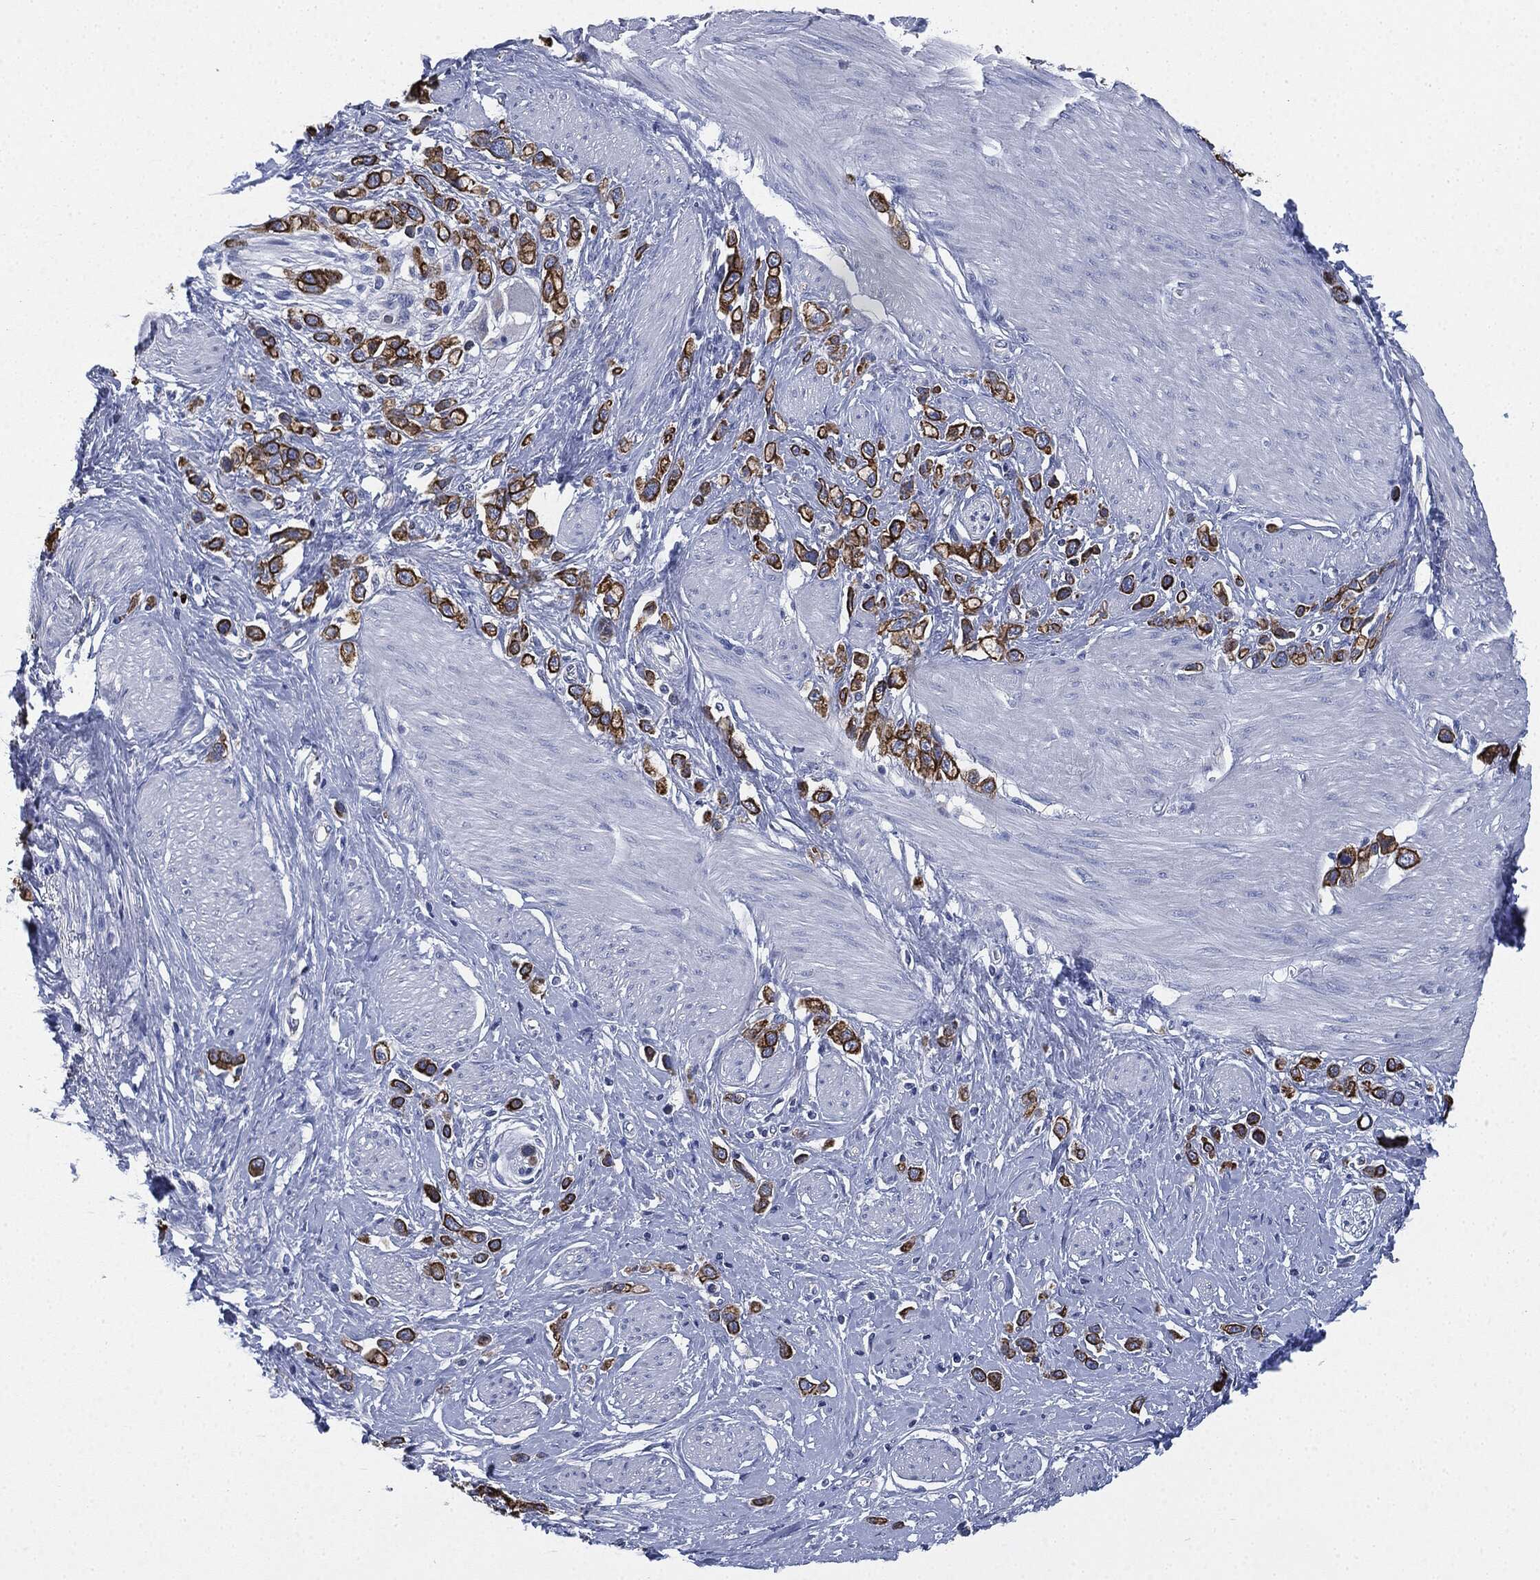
{"staining": {"intensity": "strong", "quantity": ">75%", "location": "cytoplasmic/membranous"}, "tissue": "stomach cancer", "cell_type": "Tumor cells", "image_type": "cancer", "snomed": [{"axis": "morphology", "description": "Normal tissue, NOS"}, {"axis": "morphology", "description": "Adenocarcinoma, NOS"}, {"axis": "morphology", "description": "Adenocarcinoma, High grade"}, {"axis": "topography", "description": "Stomach, upper"}, {"axis": "topography", "description": "Stomach"}], "caption": "An immunohistochemistry histopathology image of neoplastic tissue is shown. Protein staining in brown highlights strong cytoplasmic/membranous positivity in stomach adenocarcinoma (high-grade) within tumor cells.", "gene": "SHROOM2", "patient": {"sex": "female", "age": 65}}